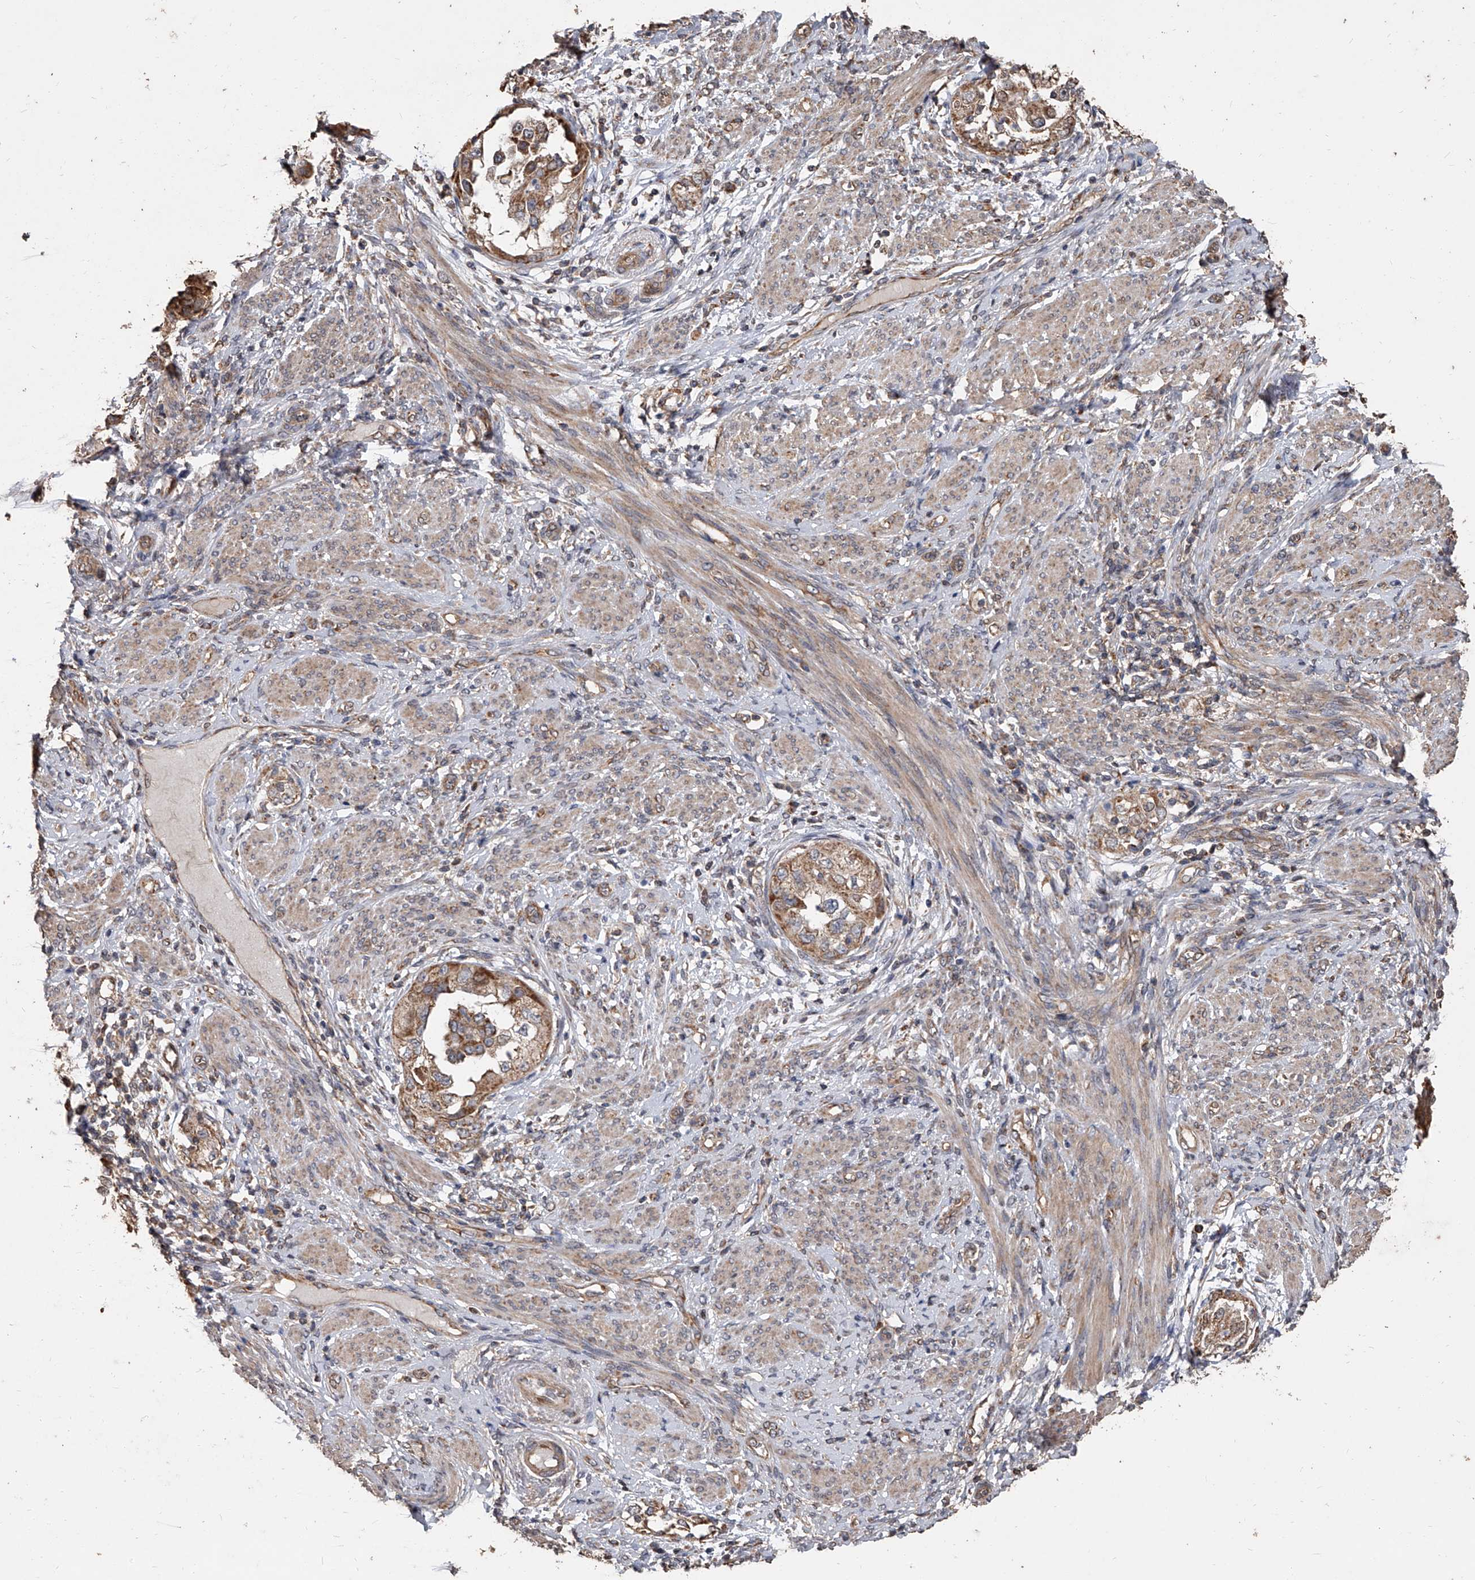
{"staining": {"intensity": "moderate", "quantity": ">75%", "location": "cytoplasmic/membranous"}, "tissue": "endometrial cancer", "cell_type": "Tumor cells", "image_type": "cancer", "snomed": [{"axis": "morphology", "description": "Adenocarcinoma, NOS"}, {"axis": "topography", "description": "Endometrium"}], "caption": "About >75% of tumor cells in endometrial adenocarcinoma display moderate cytoplasmic/membranous protein positivity as visualized by brown immunohistochemical staining.", "gene": "LTV1", "patient": {"sex": "female", "age": 85}}